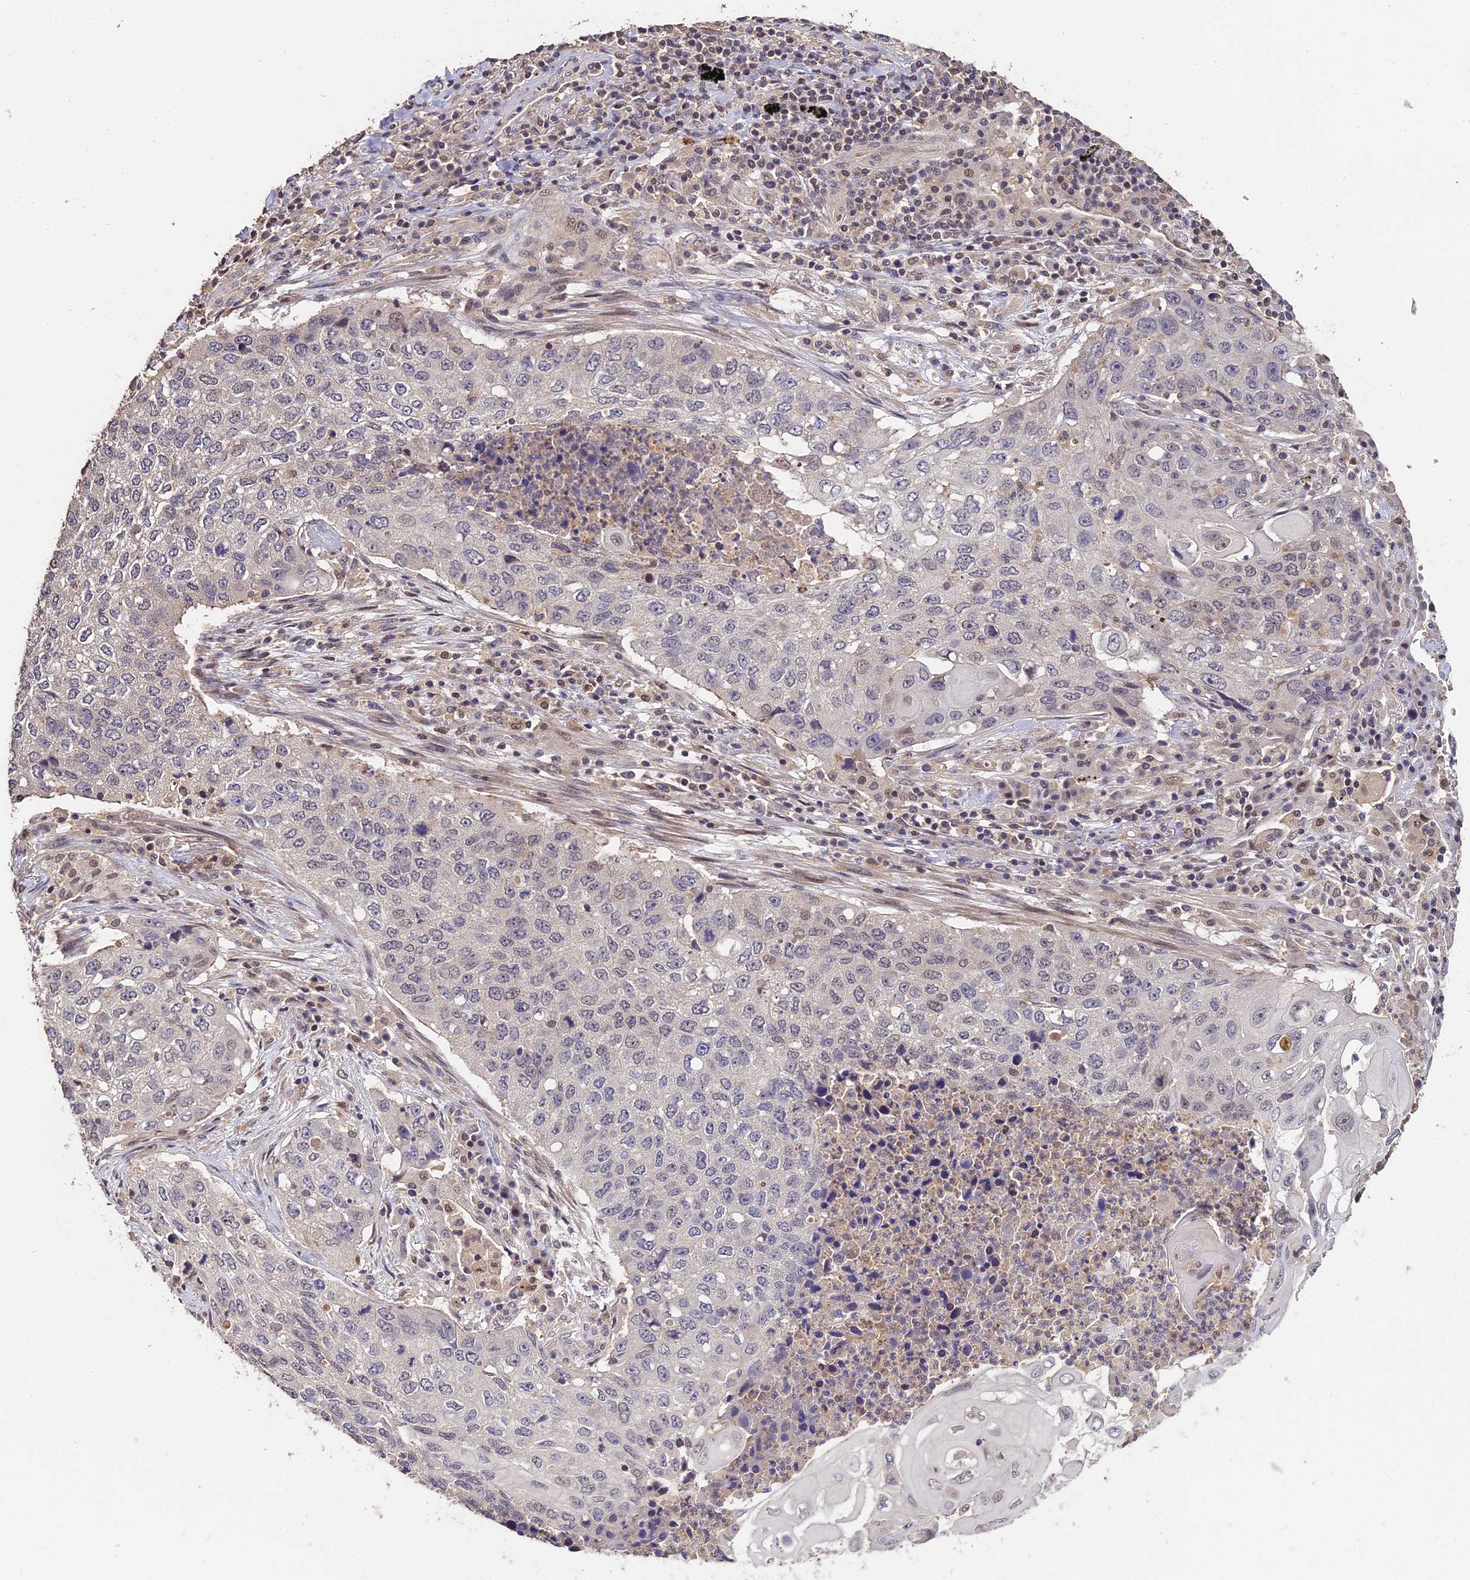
{"staining": {"intensity": "negative", "quantity": "none", "location": "none"}, "tissue": "lung cancer", "cell_type": "Tumor cells", "image_type": "cancer", "snomed": [{"axis": "morphology", "description": "Squamous cell carcinoma, NOS"}, {"axis": "topography", "description": "Lung"}], "caption": "This is a micrograph of IHC staining of lung squamous cell carcinoma, which shows no positivity in tumor cells.", "gene": "LSM5", "patient": {"sex": "female", "age": 63}}